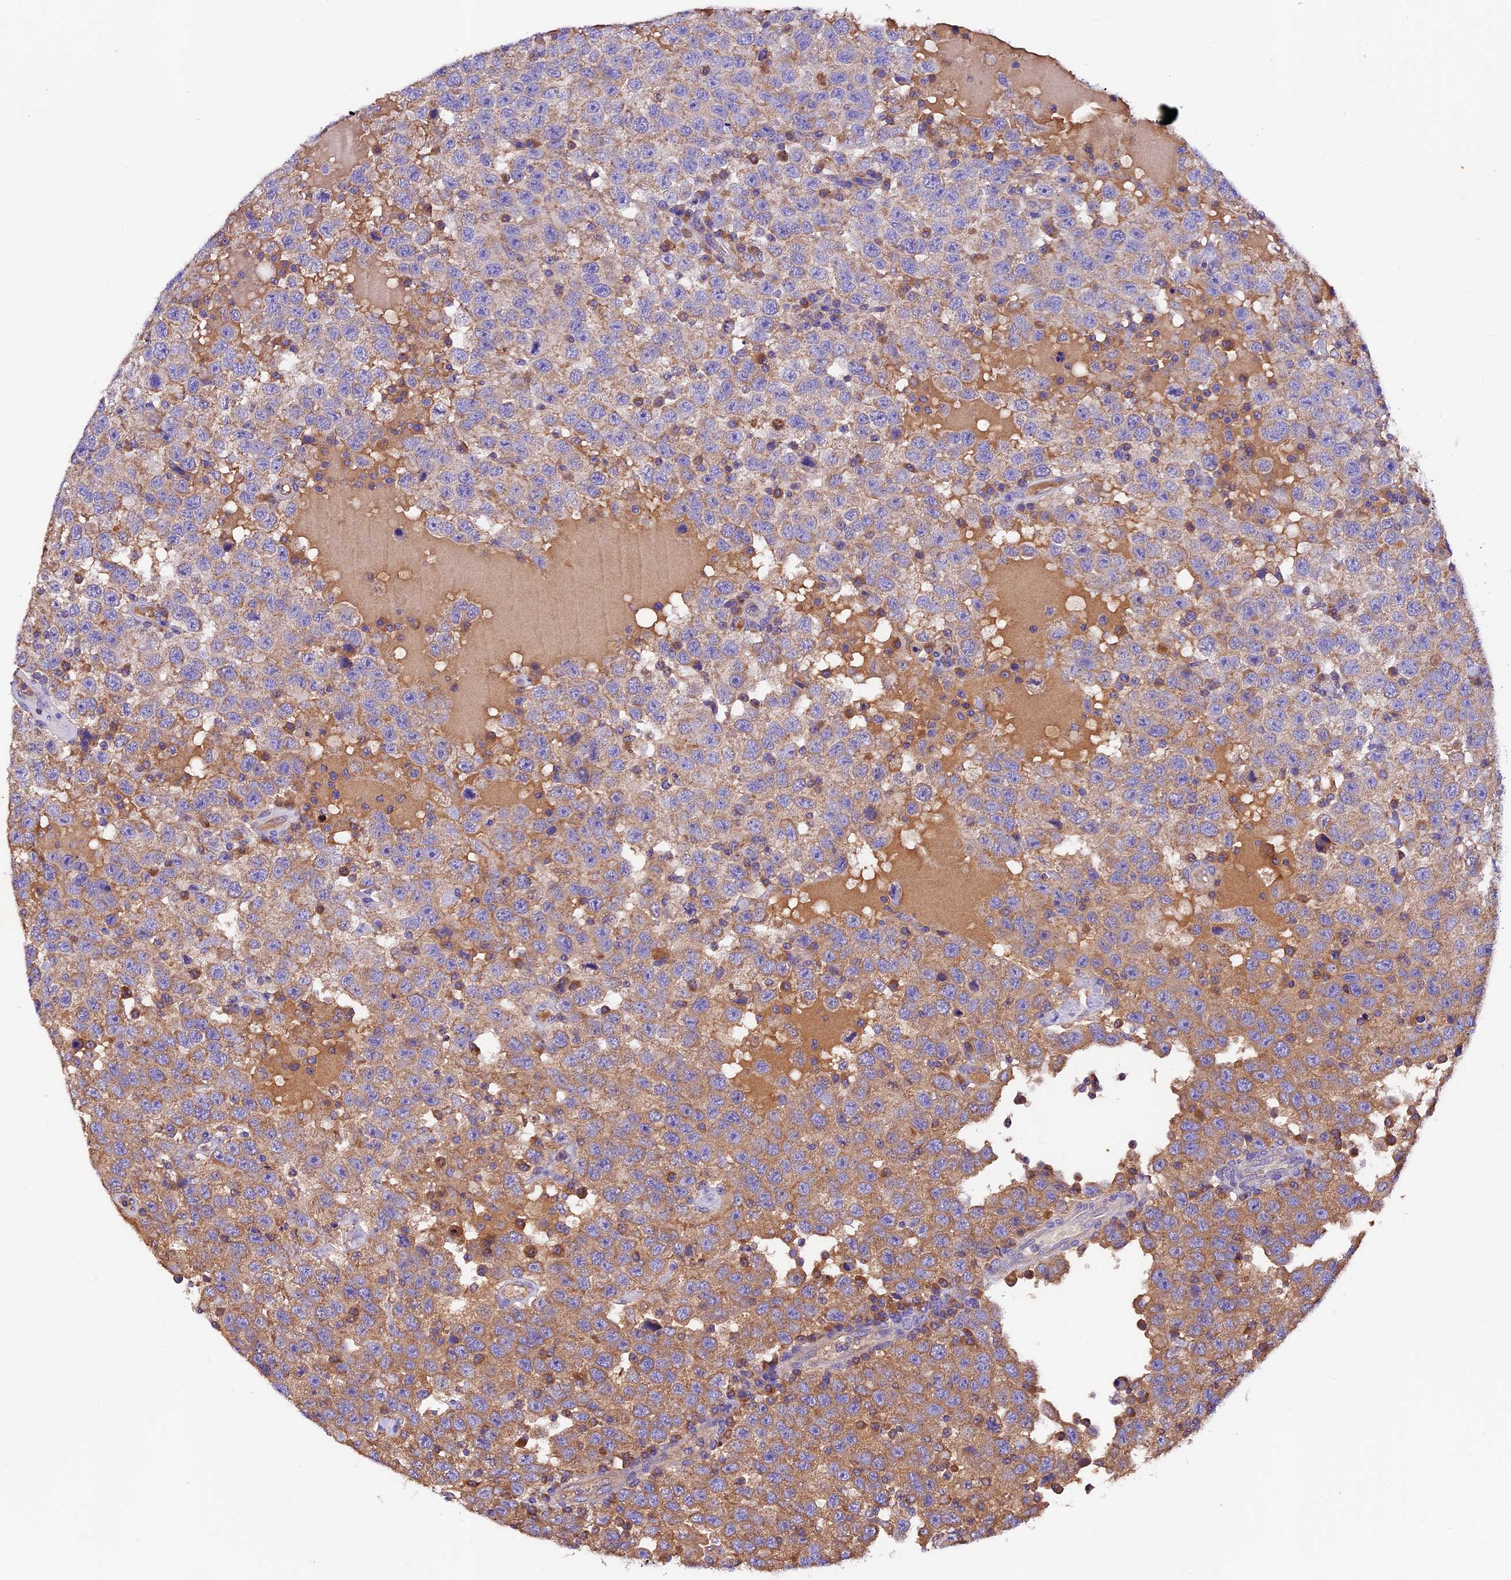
{"staining": {"intensity": "moderate", "quantity": ">75%", "location": "cytoplasmic/membranous"}, "tissue": "testis cancer", "cell_type": "Tumor cells", "image_type": "cancer", "snomed": [{"axis": "morphology", "description": "Seminoma, NOS"}, {"axis": "topography", "description": "Testis"}], "caption": "Testis seminoma tissue shows moderate cytoplasmic/membranous positivity in about >75% of tumor cells", "gene": "SIX5", "patient": {"sex": "male", "age": 41}}